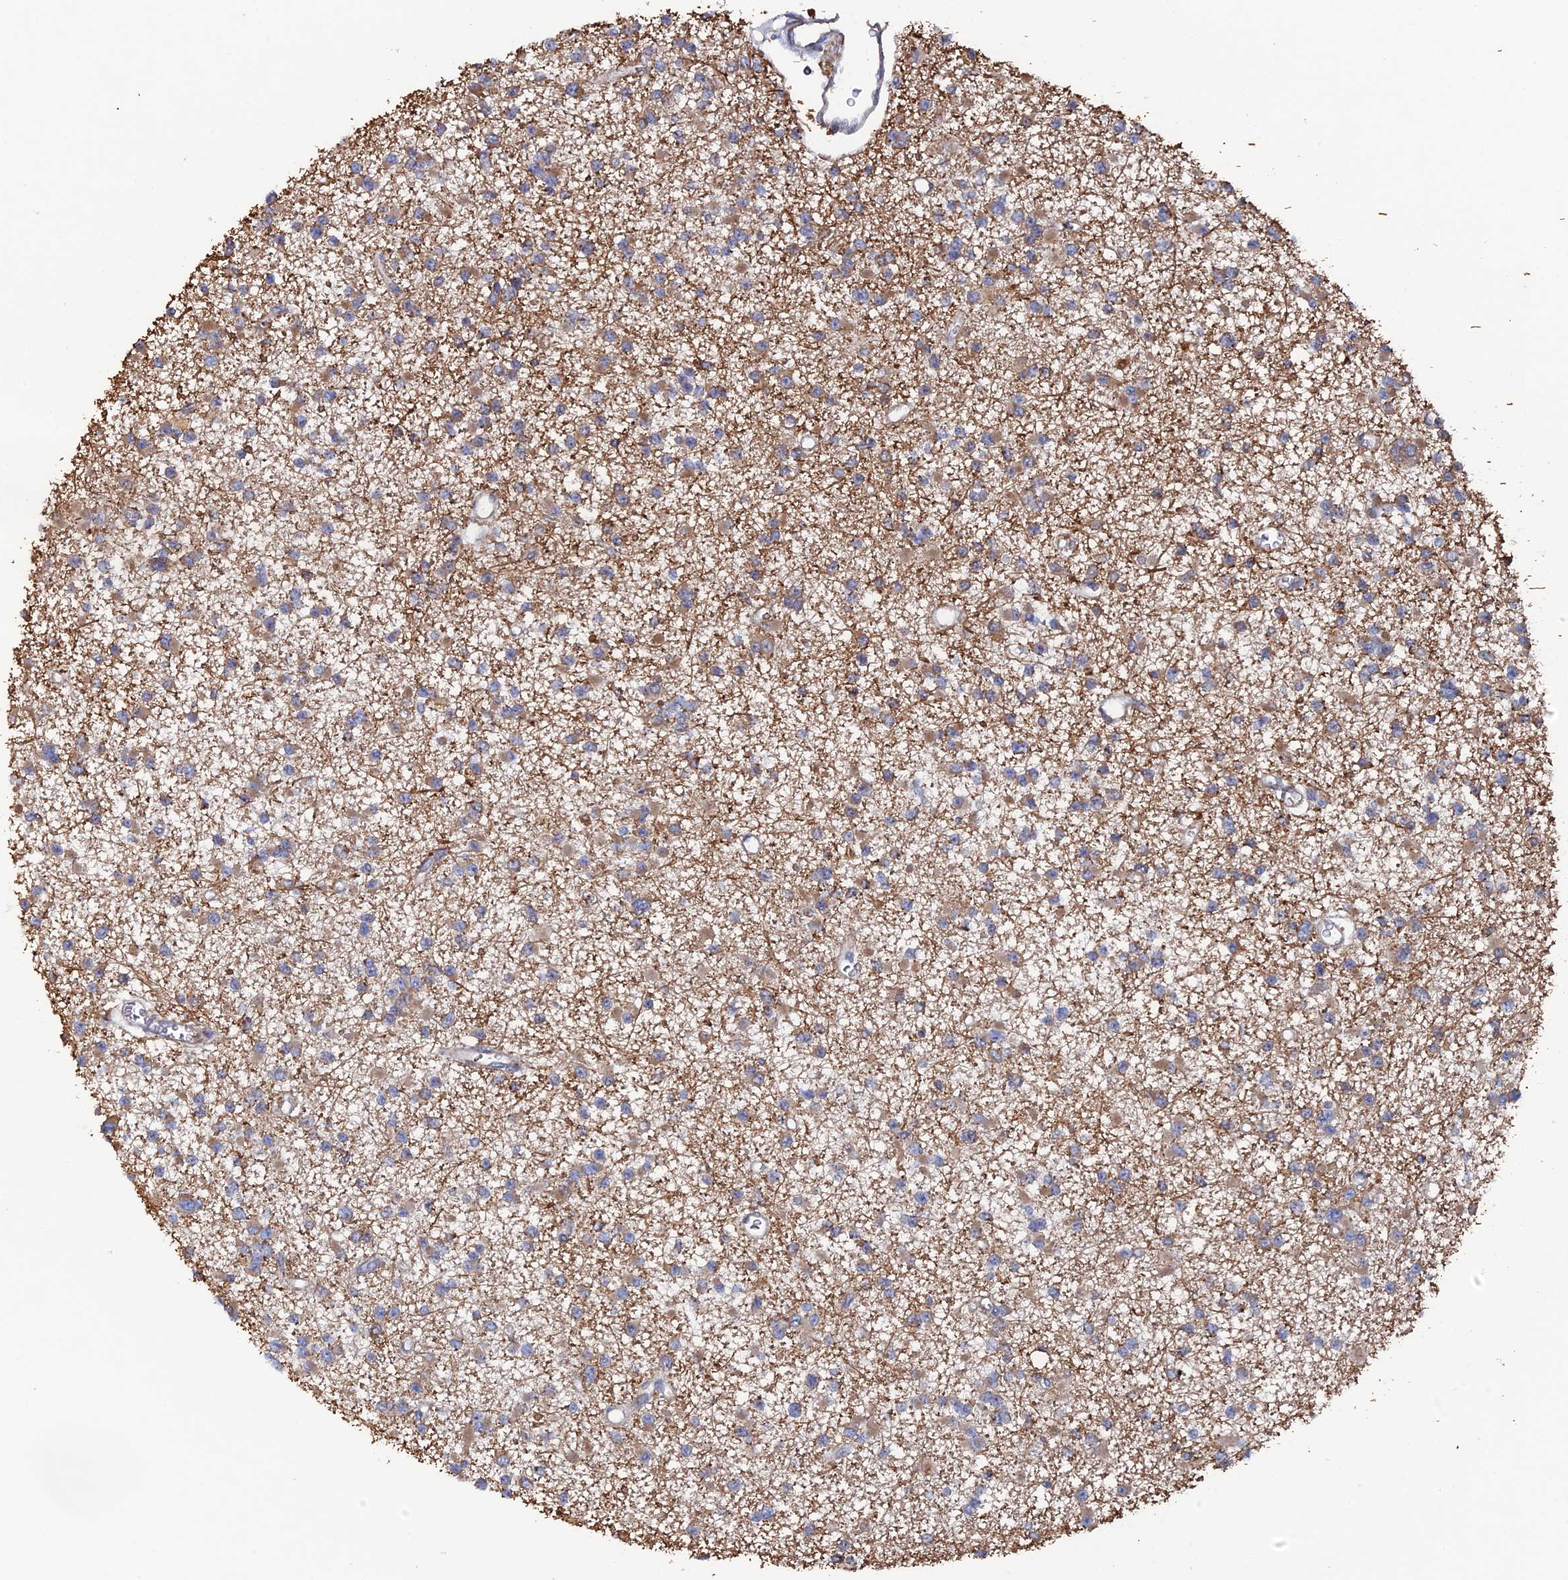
{"staining": {"intensity": "weak", "quantity": "25%-75%", "location": "cytoplasmic/membranous"}, "tissue": "glioma", "cell_type": "Tumor cells", "image_type": "cancer", "snomed": [{"axis": "morphology", "description": "Glioma, malignant, Low grade"}, {"axis": "topography", "description": "Brain"}], "caption": "Immunohistochemical staining of malignant low-grade glioma shows low levels of weak cytoplasmic/membranous expression in approximately 25%-75% of tumor cells.", "gene": "VPS37C", "patient": {"sex": "female", "age": 22}}